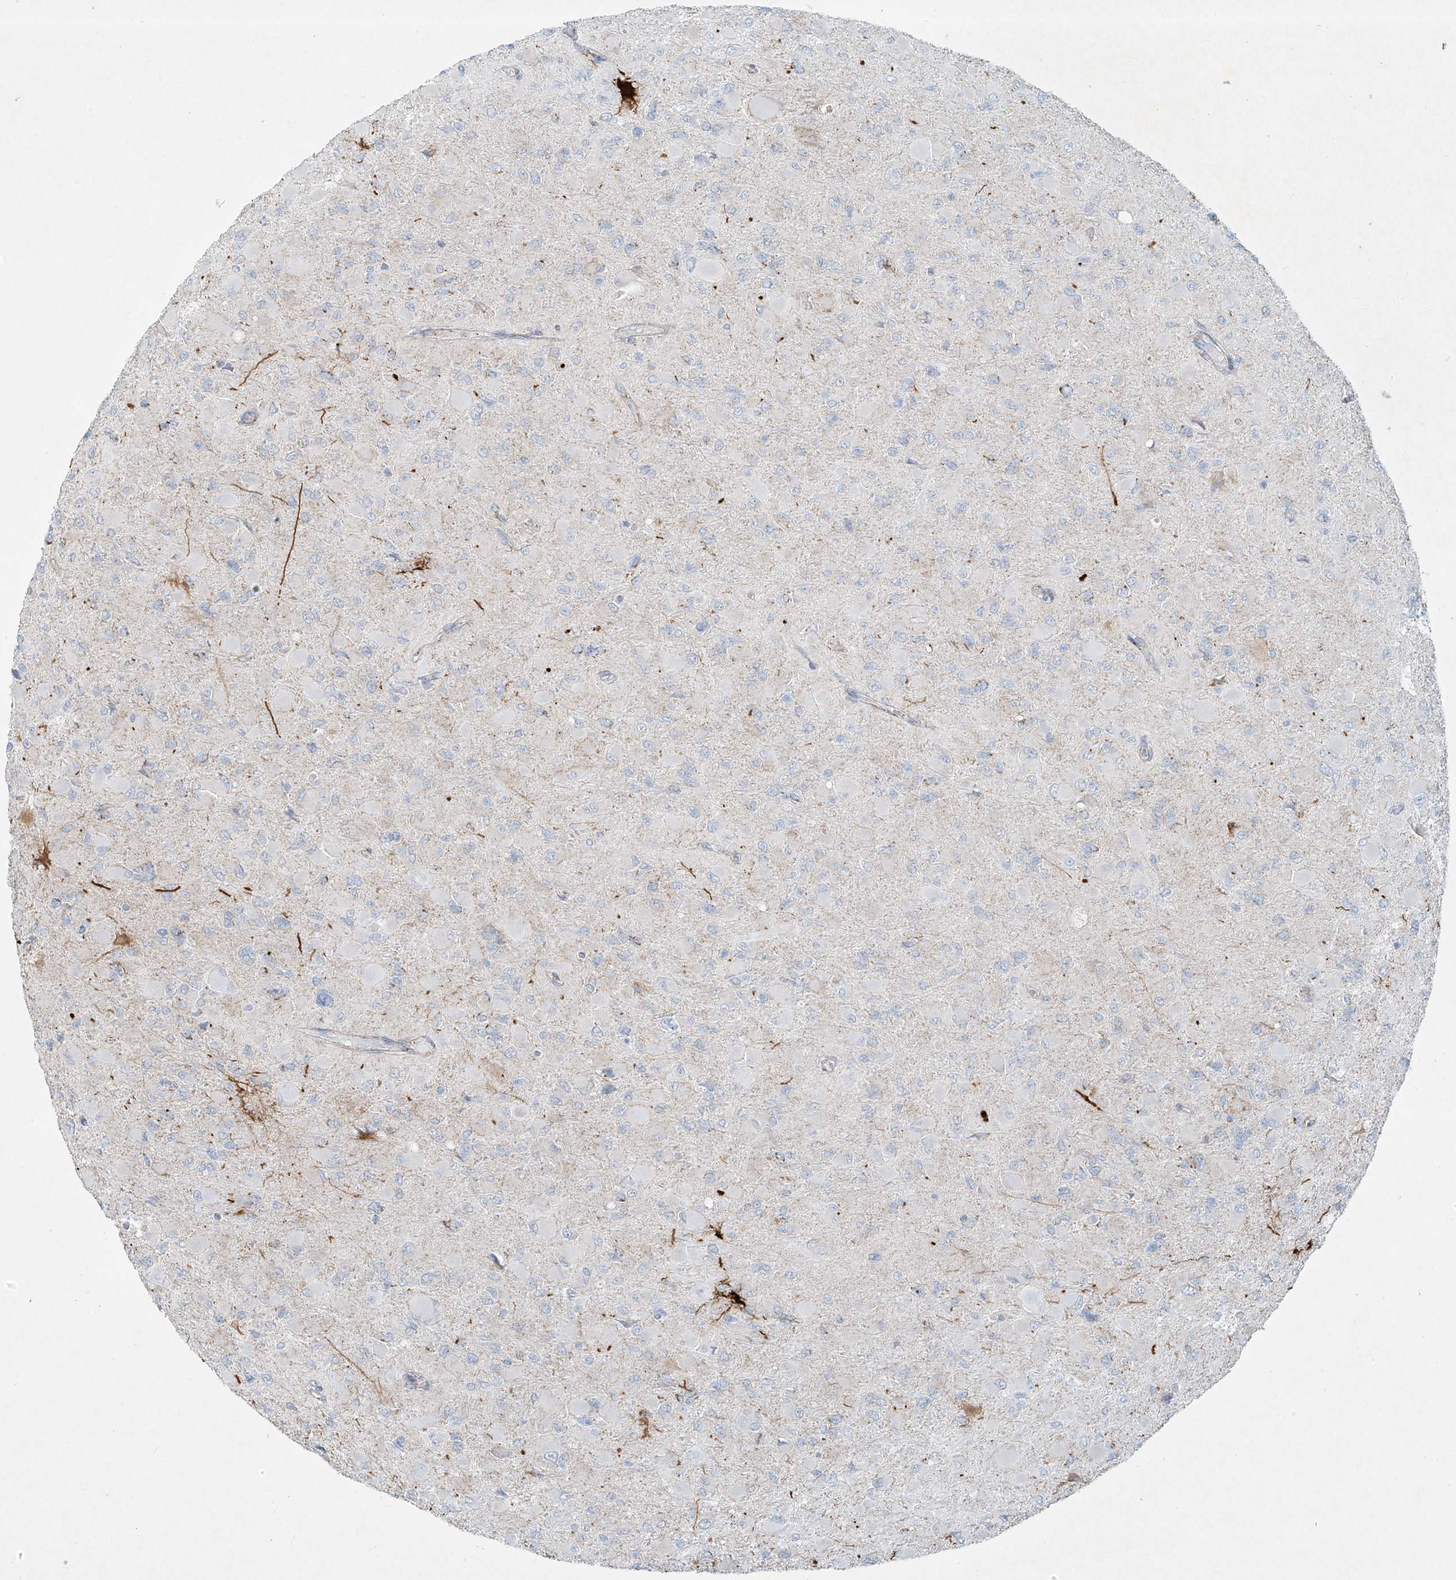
{"staining": {"intensity": "negative", "quantity": "none", "location": "none"}, "tissue": "glioma", "cell_type": "Tumor cells", "image_type": "cancer", "snomed": [{"axis": "morphology", "description": "Glioma, malignant, High grade"}, {"axis": "topography", "description": "Cerebral cortex"}], "caption": "IHC micrograph of neoplastic tissue: human glioma stained with DAB (3,3'-diaminobenzidine) displays no significant protein staining in tumor cells.", "gene": "SMDT1", "patient": {"sex": "female", "age": 36}}